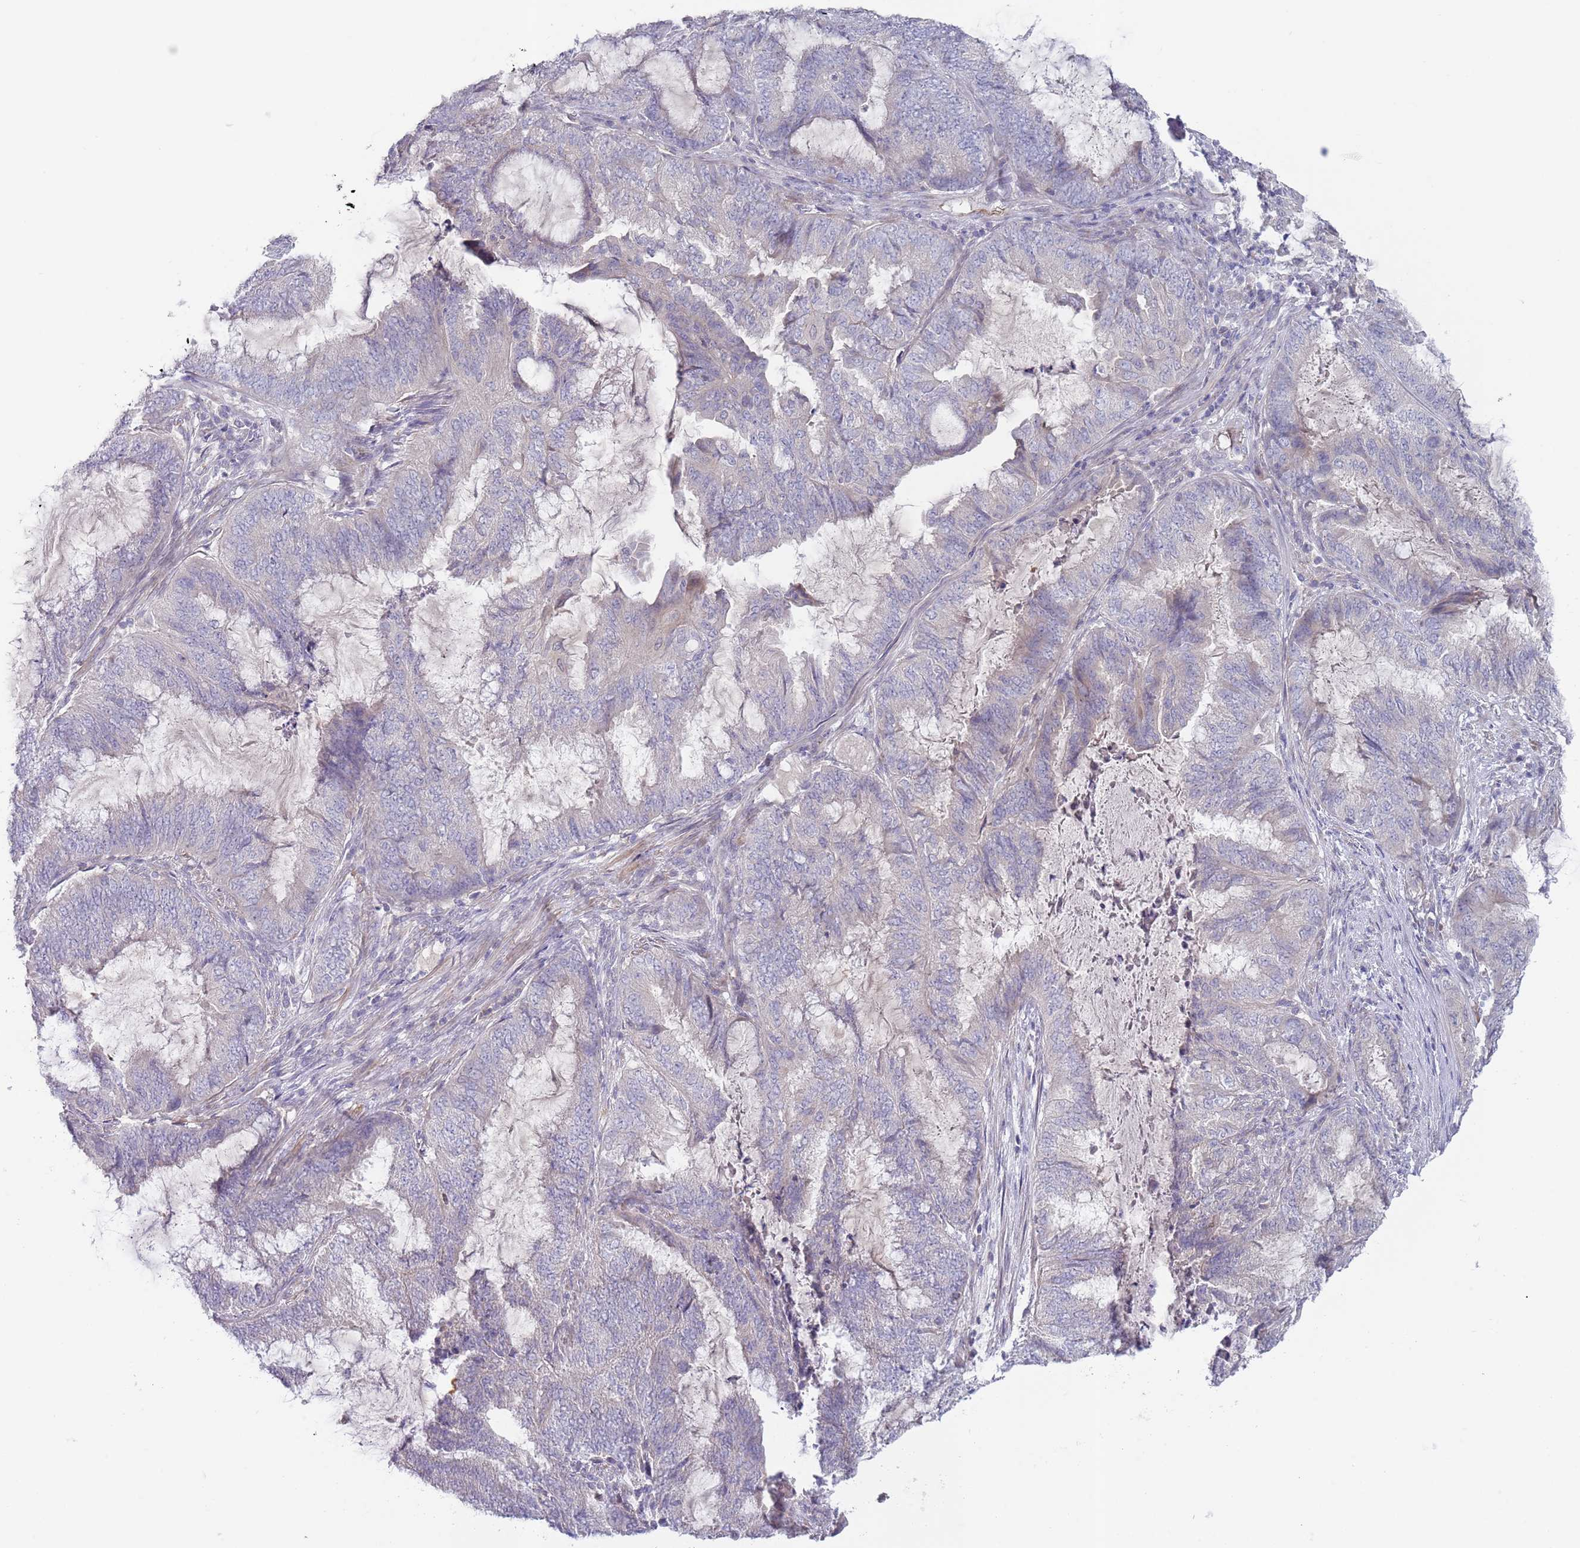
{"staining": {"intensity": "negative", "quantity": "none", "location": "none"}, "tissue": "endometrial cancer", "cell_type": "Tumor cells", "image_type": "cancer", "snomed": [{"axis": "morphology", "description": "Adenocarcinoma, NOS"}, {"axis": "topography", "description": "Endometrium"}], "caption": "The image shows no staining of tumor cells in endometrial cancer.", "gene": "PRAC1", "patient": {"sex": "female", "age": 51}}